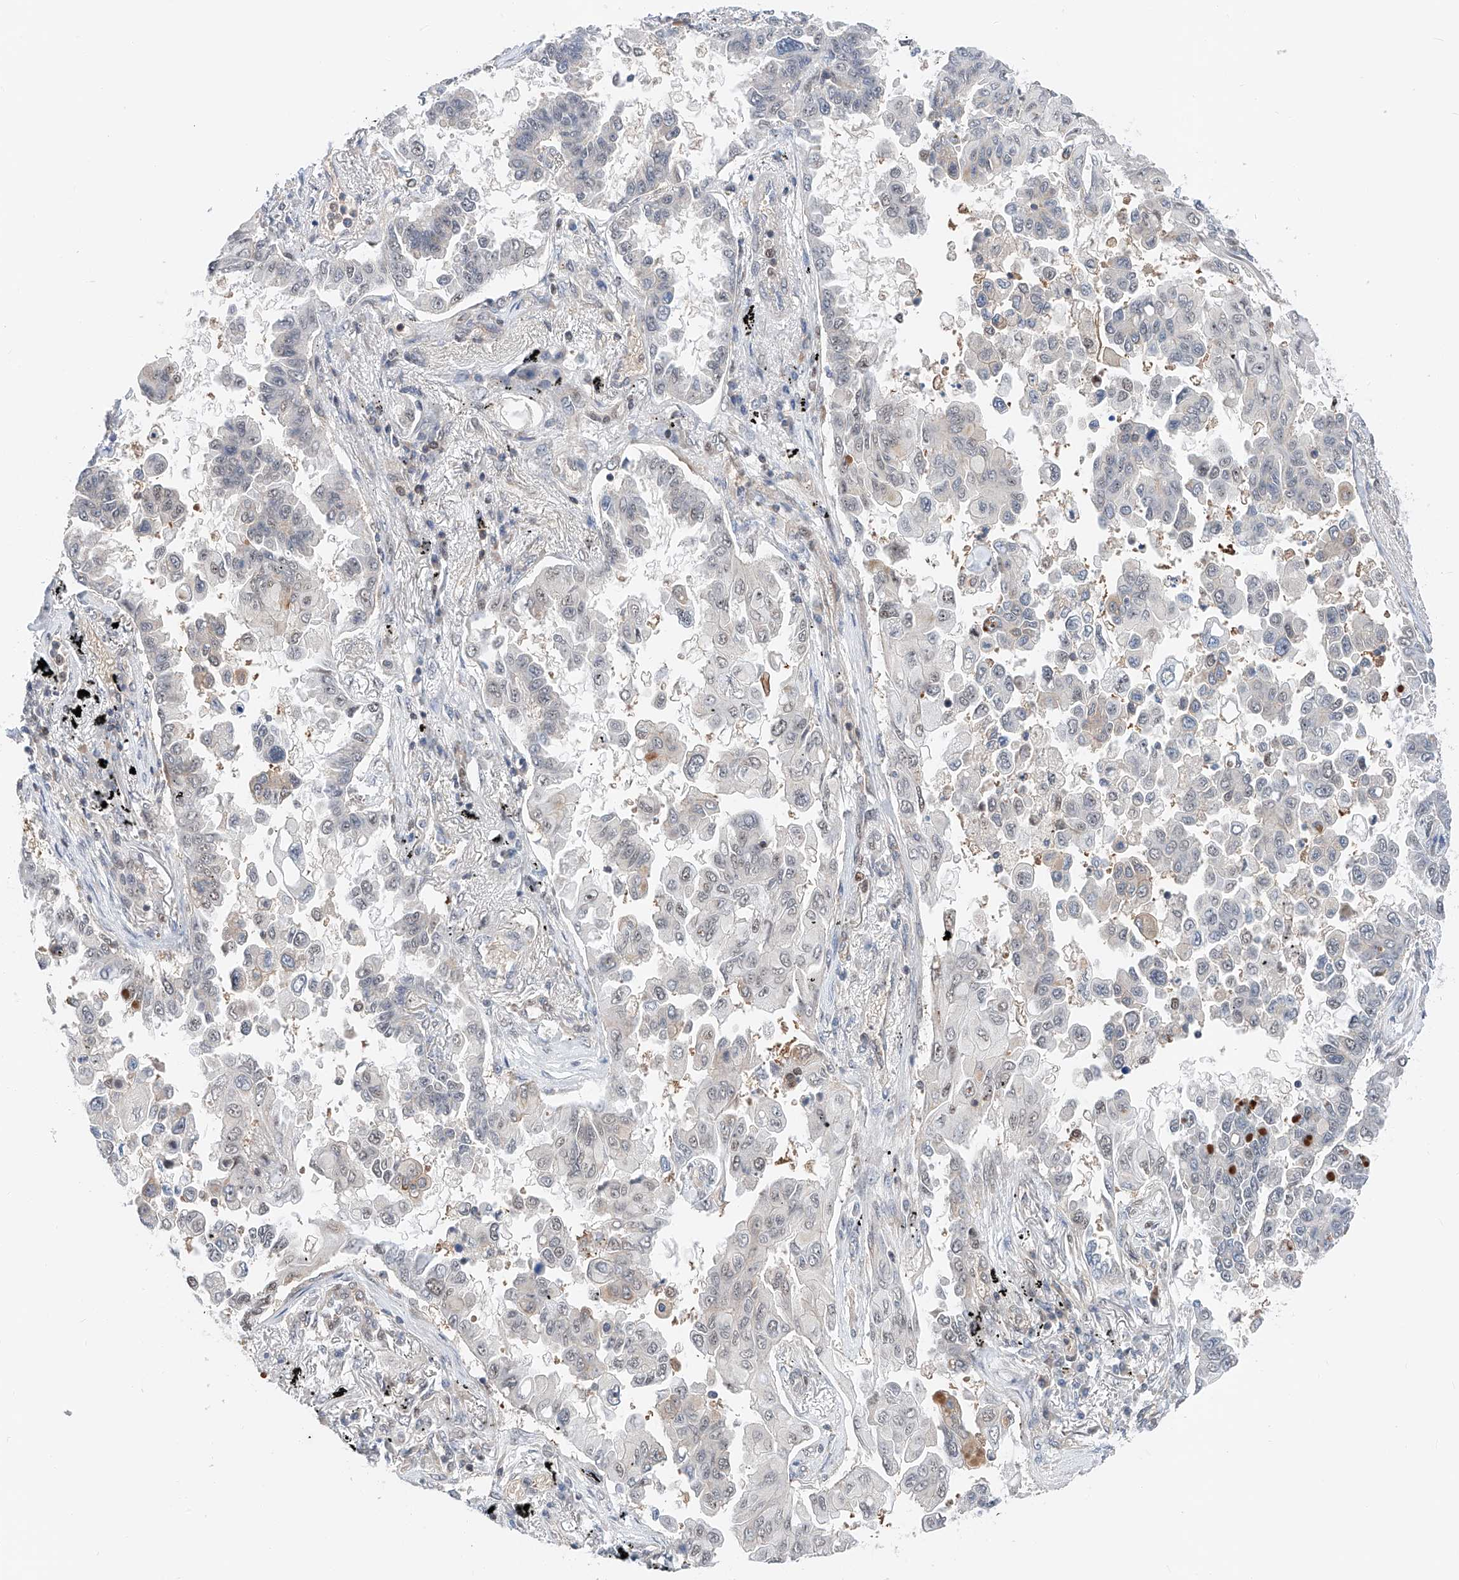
{"staining": {"intensity": "moderate", "quantity": "<25%", "location": "cytoplasmic/membranous,nuclear"}, "tissue": "lung cancer", "cell_type": "Tumor cells", "image_type": "cancer", "snomed": [{"axis": "morphology", "description": "Adenocarcinoma, NOS"}, {"axis": "topography", "description": "Lung"}], "caption": "Tumor cells reveal moderate cytoplasmic/membranous and nuclear positivity in about <25% of cells in lung adenocarcinoma.", "gene": "SNRNP200", "patient": {"sex": "female", "age": 67}}